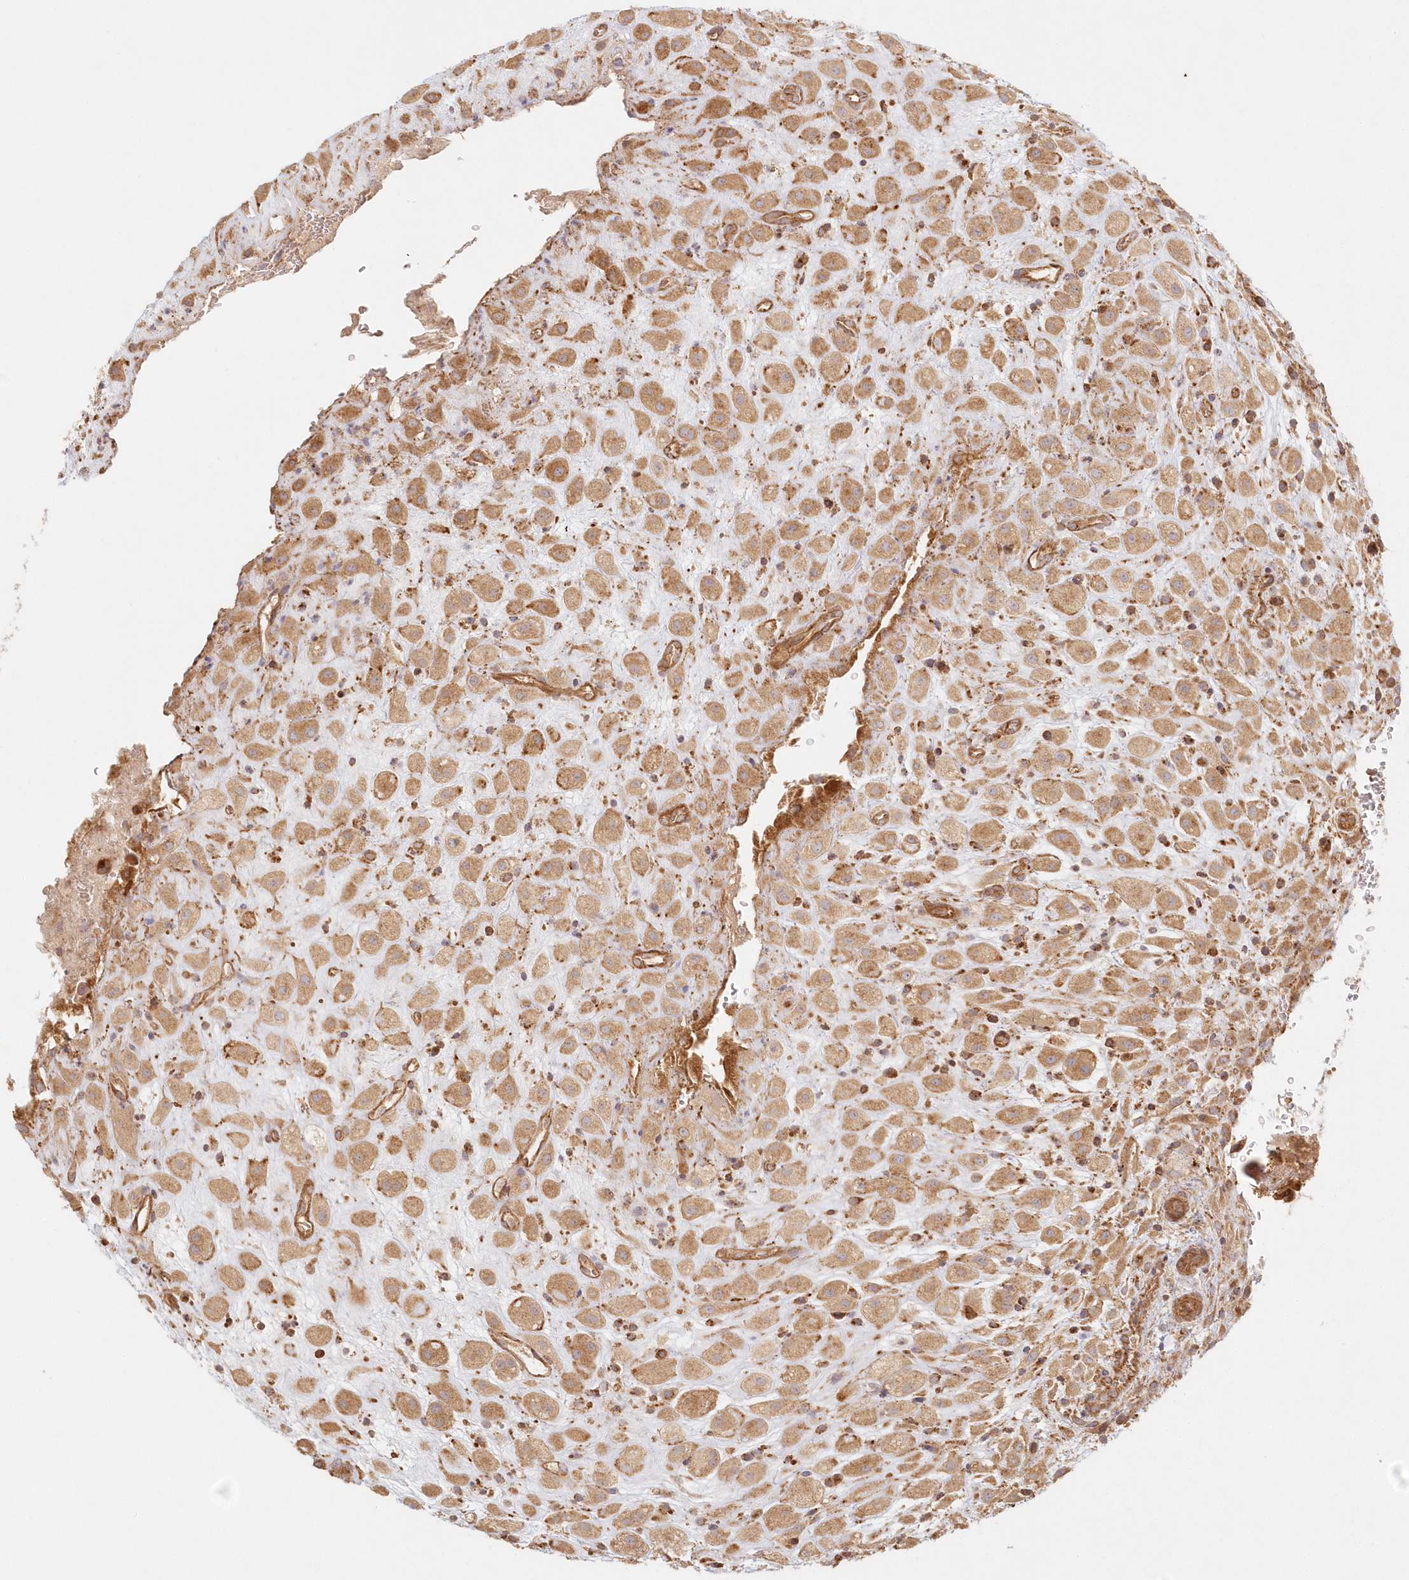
{"staining": {"intensity": "moderate", "quantity": ">75%", "location": "cytoplasmic/membranous"}, "tissue": "placenta", "cell_type": "Decidual cells", "image_type": "normal", "snomed": [{"axis": "morphology", "description": "Normal tissue, NOS"}, {"axis": "topography", "description": "Placenta"}], "caption": "Immunohistochemical staining of normal human placenta shows >75% levels of moderate cytoplasmic/membranous protein positivity in approximately >75% of decidual cells.", "gene": "KIAA0232", "patient": {"sex": "female", "age": 35}}